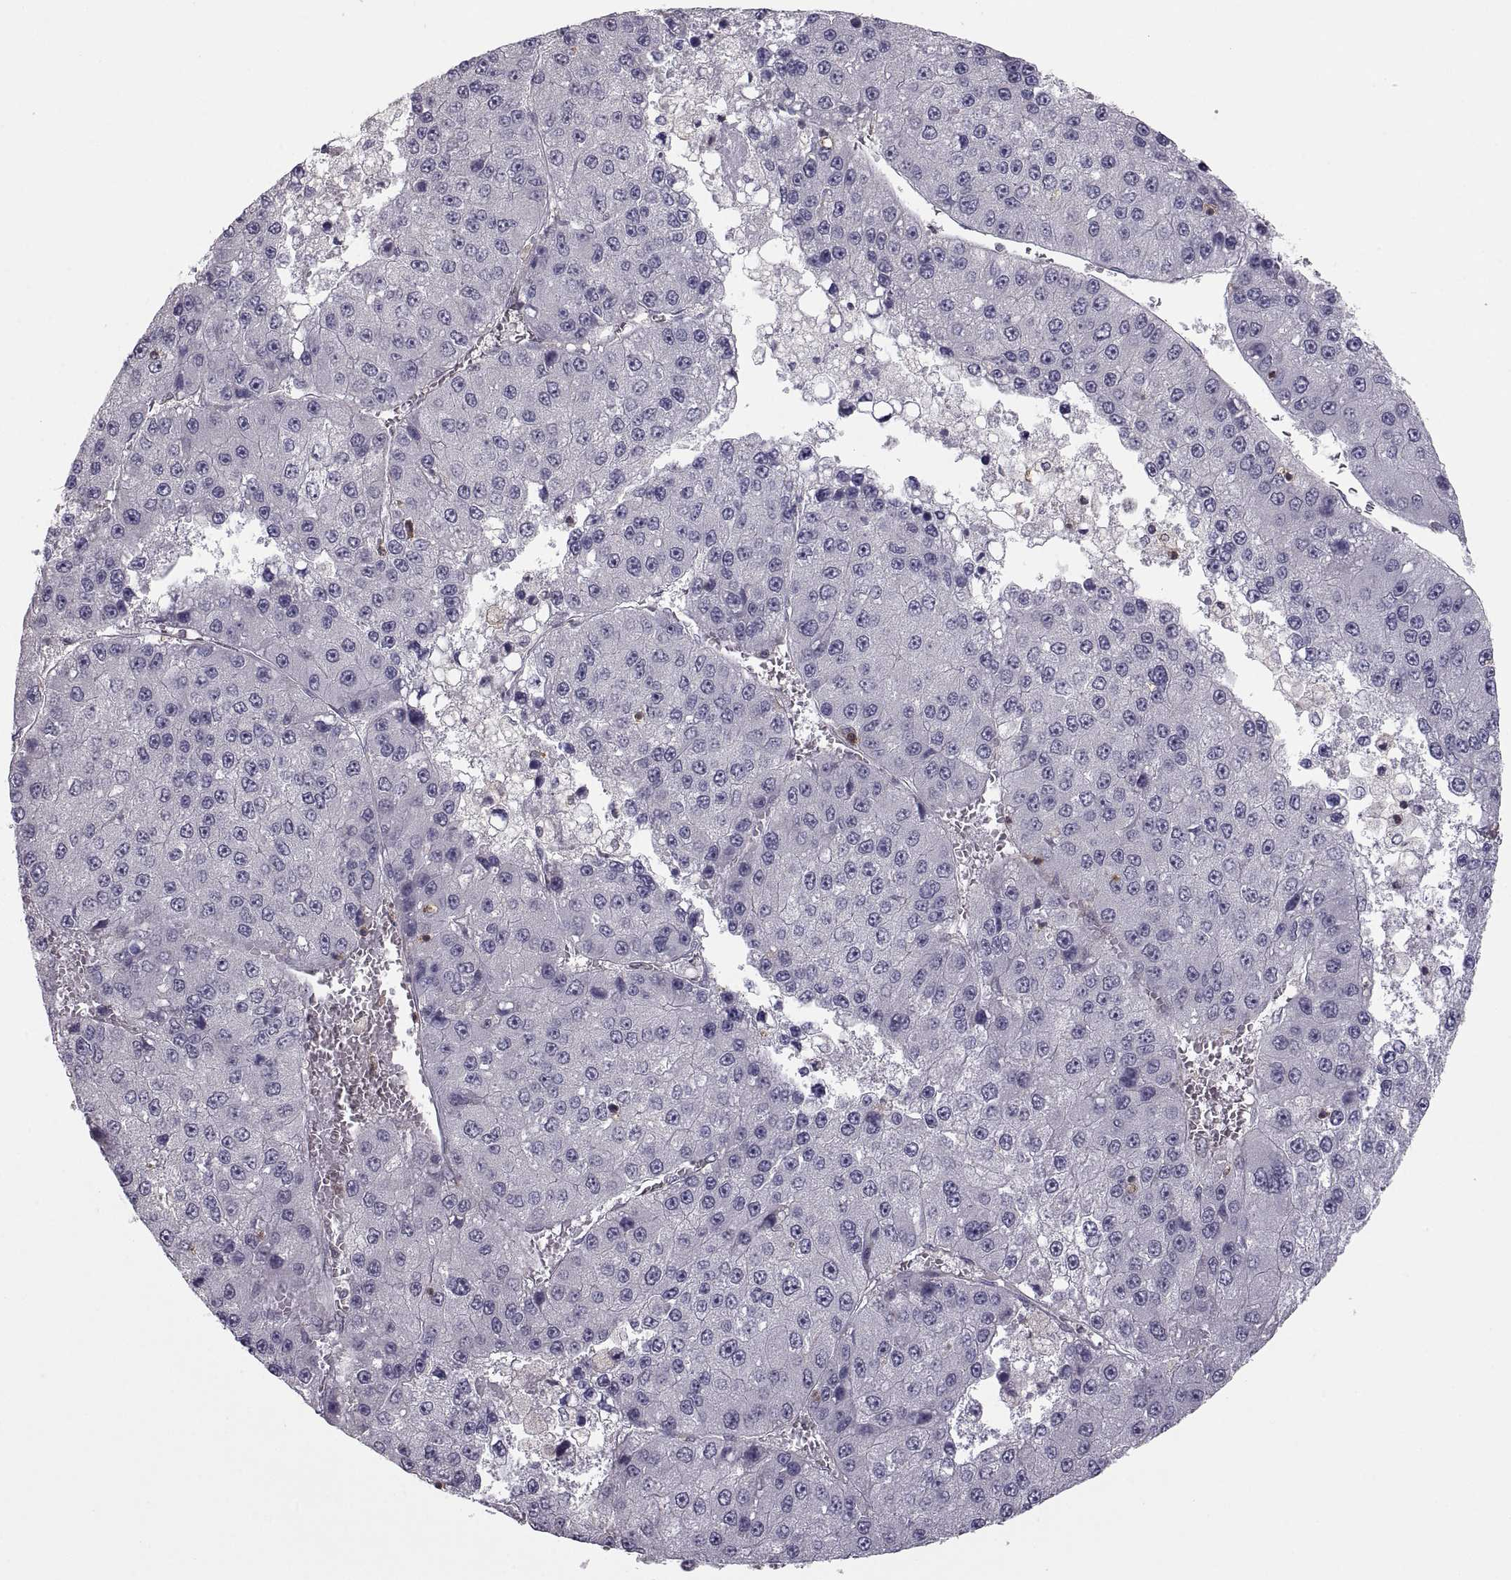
{"staining": {"intensity": "negative", "quantity": "none", "location": "none"}, "tissue": "liver cancer", "cell_type": "Tumor cells", "image_type": "cancer", "snomed": [{"axis": "morphology", "description": "Carcinoma, Hepatocellular, NOS"}, {"axis": "topography", "description": "Liver"}], "caption": "A high-resolution histopathology image shows immunohistochemistry staining of liver cancer (hepatocellular carcinoma), which shows no significant staining in tumor cells.", "gene": "EZR", "patient": {"sex": "female", "age": 73}}